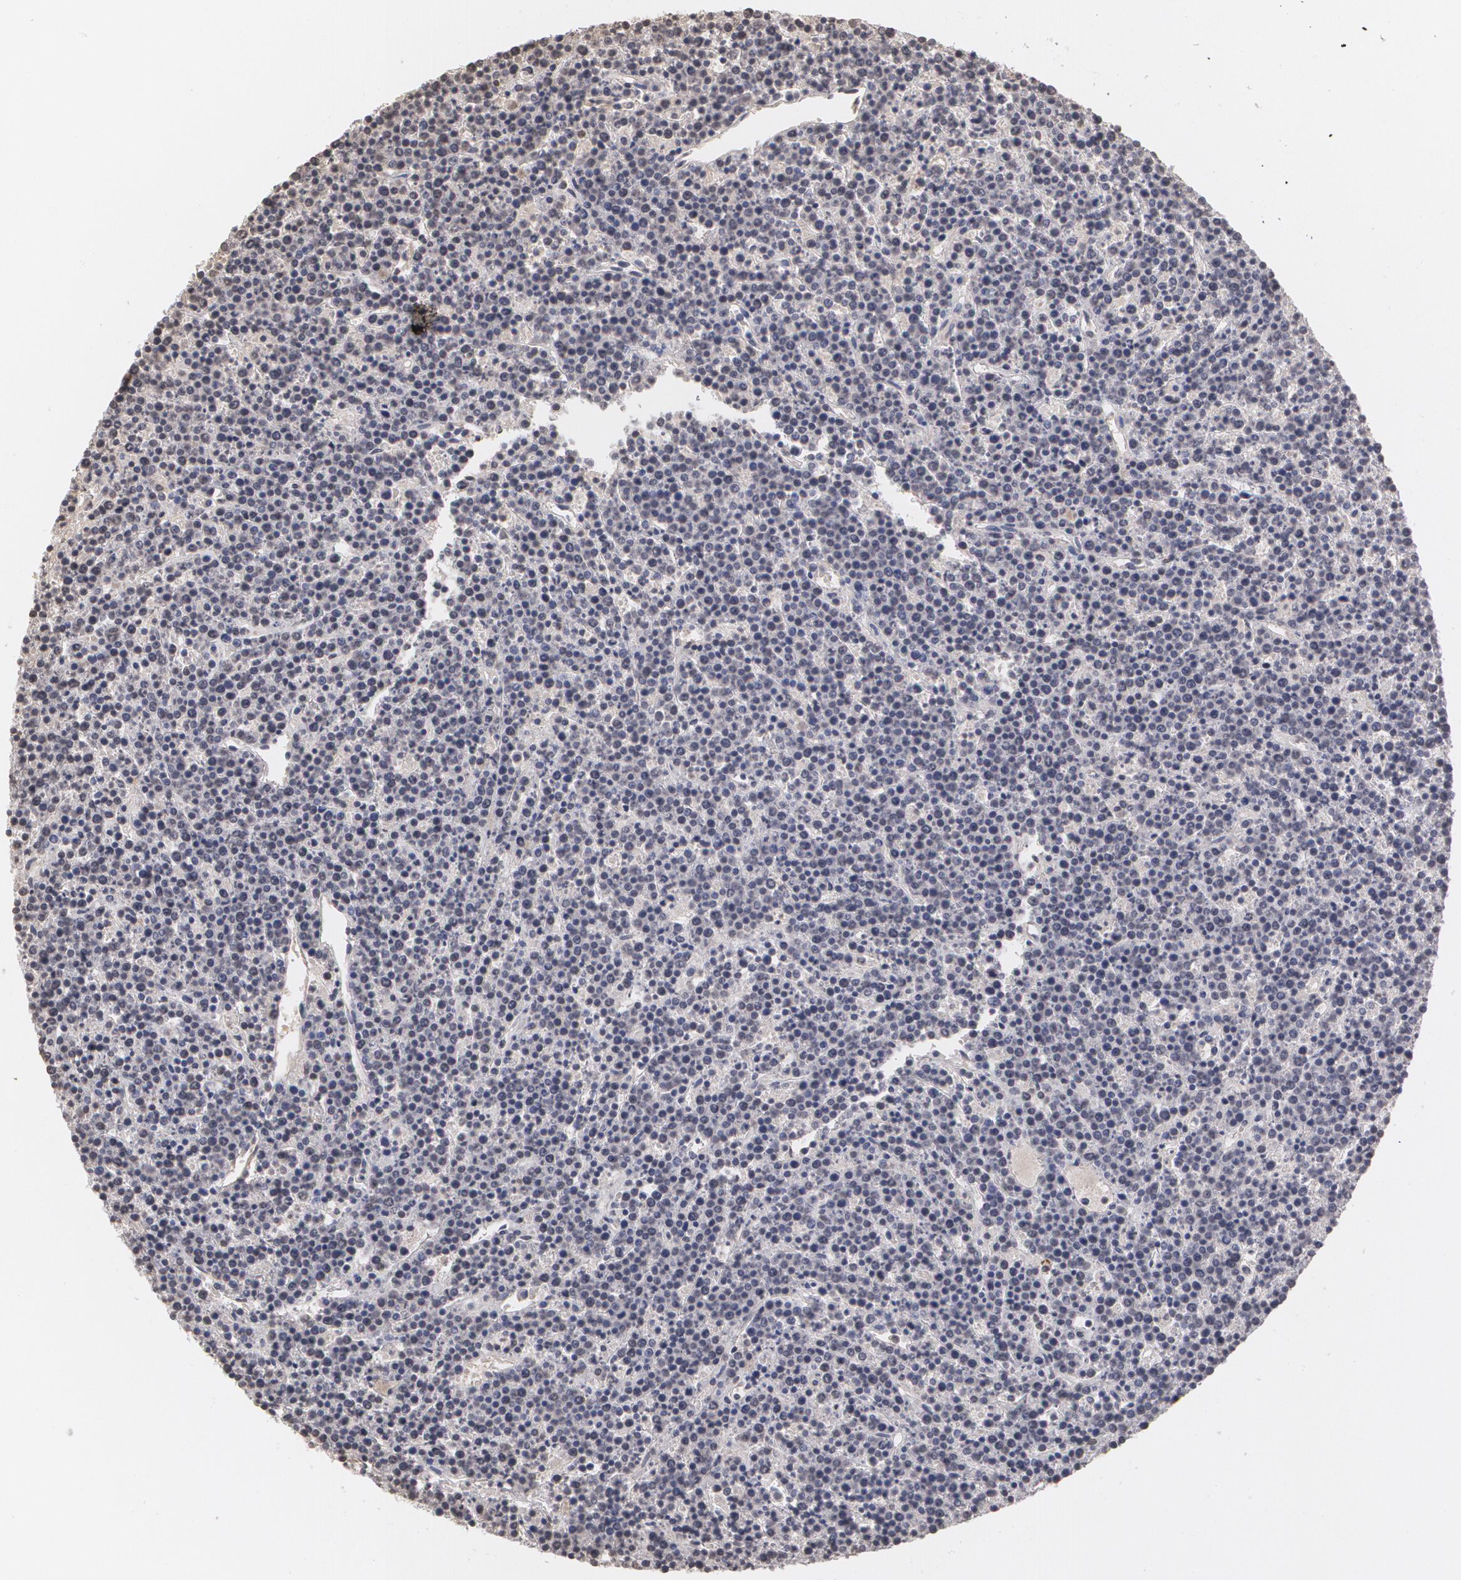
{"staining": {"intensity": "negative", "quantity": "none", "location": "none"}, "tissue": "lymphoma", "cell_type": "Tumor cells", "image_type": "cancer", "snomed": [{"axis": "morphology", "description": "Malignant lymphoma, non-Hodgkin's type, High grade"}, {"axis": "topography", "description": "Ovary"}], "caption": "The image displays no staining of tumor cells in lymphoma.", "gene": "SERPINA1", "patient": {"sex": "female", "age": 56}}